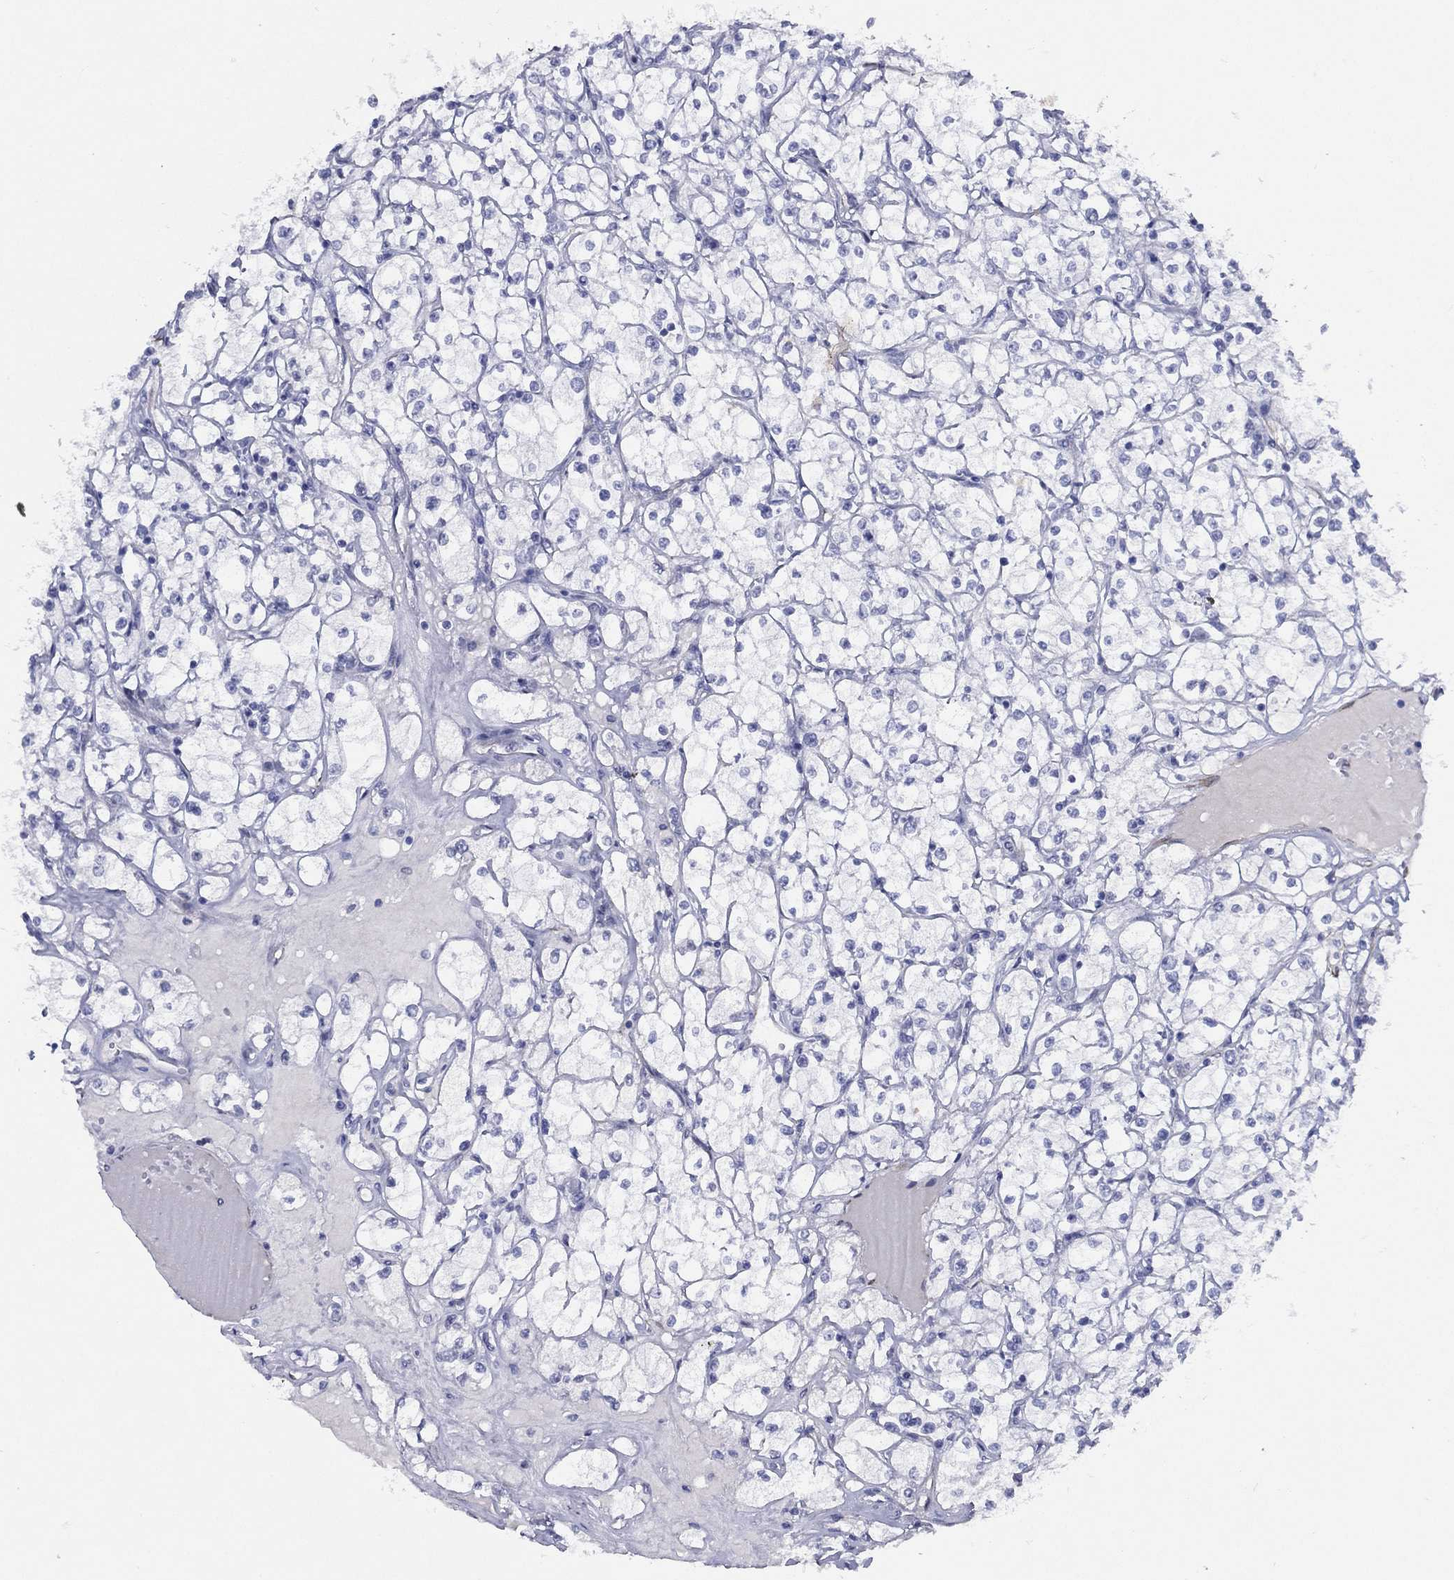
{"staining": {"intensity": "negative", "quantity": "none", "location": "none"}, "tissue": "renal cancer", "cell_type": "Tumor cells", "image_type": "cancer", "snomed": [{"axis": "morphology", "description": "Adenocarcinoma, NOS"}, {"axis": "topography", "description": "Kidney"}], "caption": "Histopathology image shows no protein expression in tumor cells of renal cancer tissue.", "gene": "MAS1", "patient": {"sex": "male", "age": 67}}